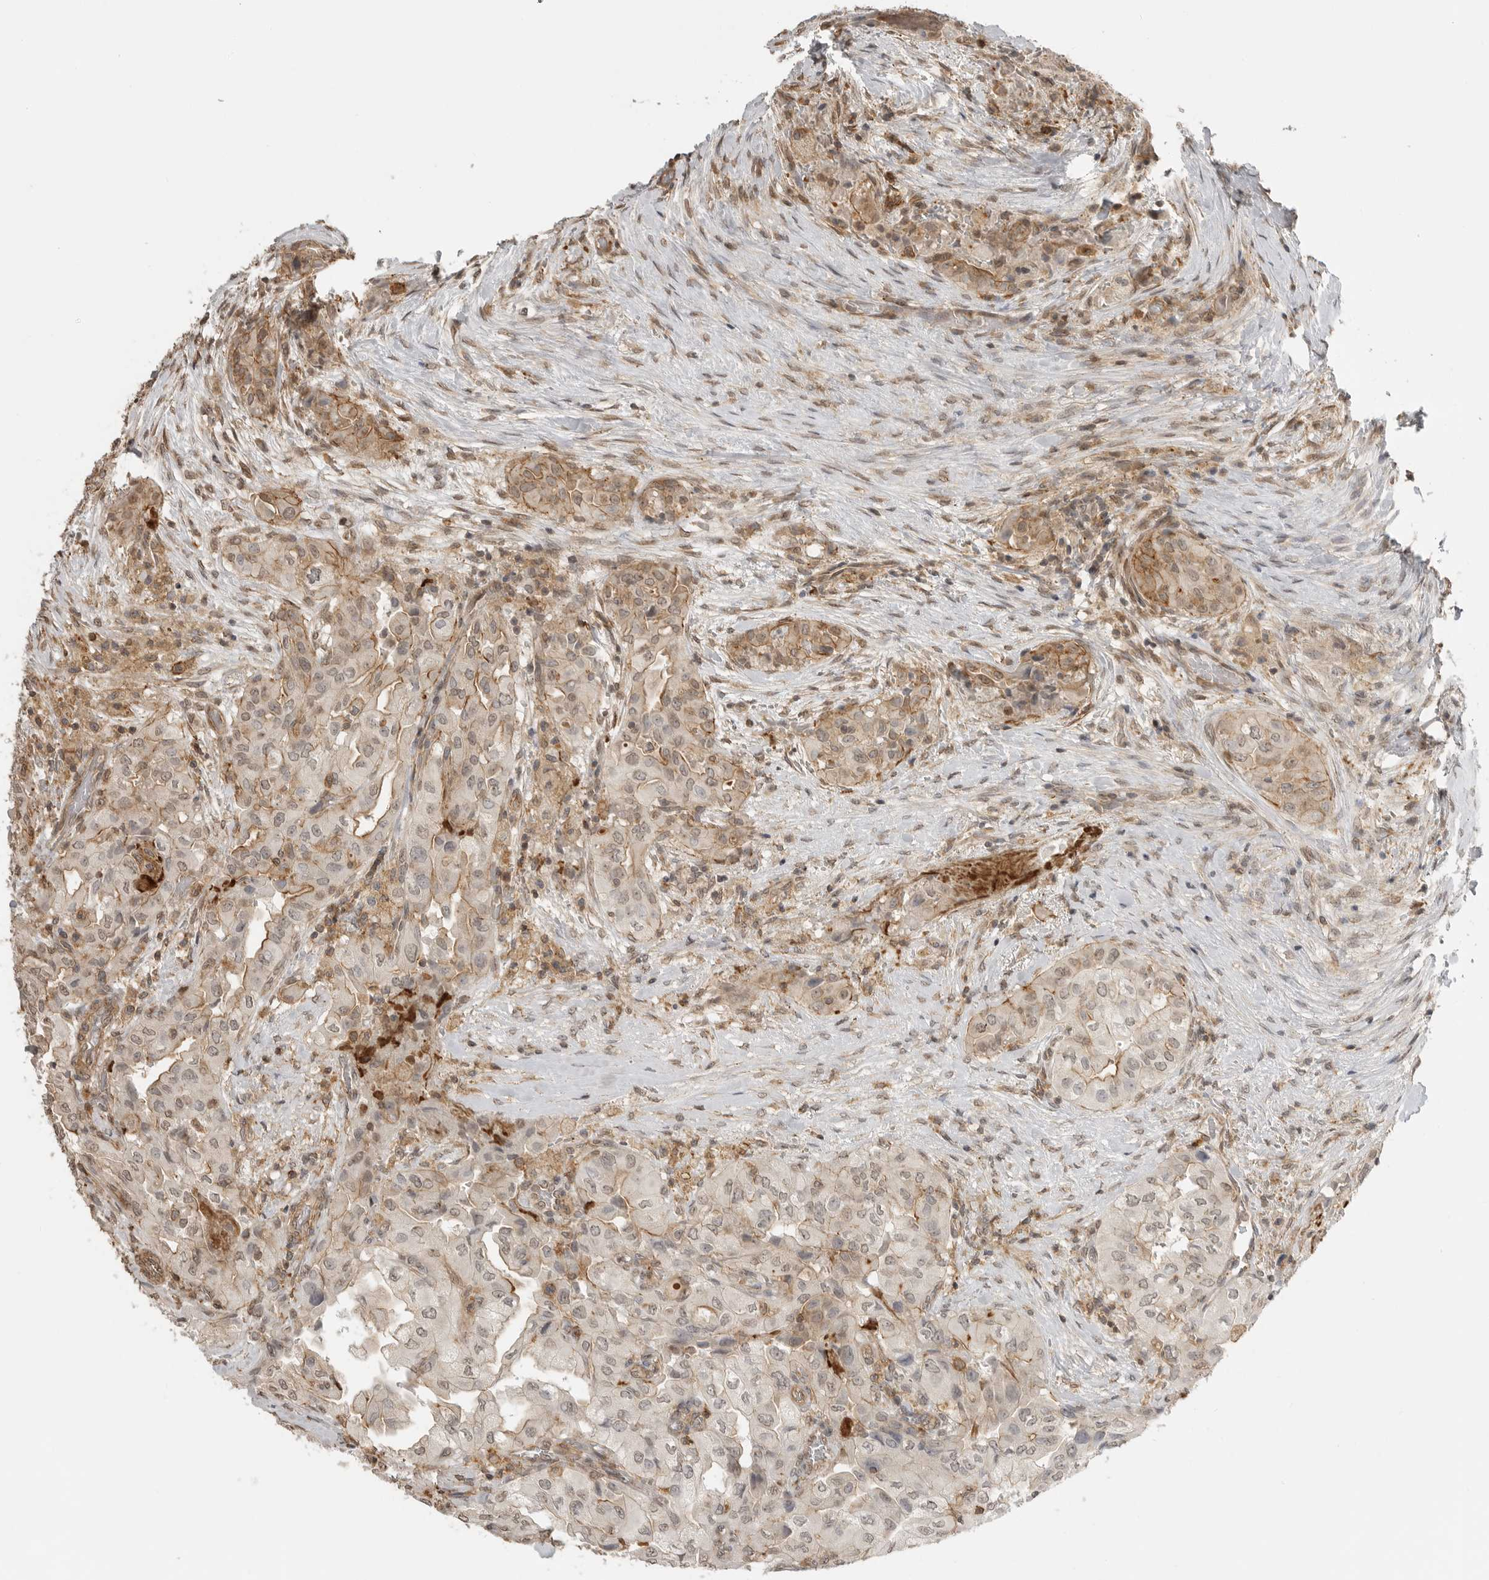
{"staining": {"intensity": "weak", "quantity": "25%-75%", "location": "cytoplasmic/membranous"}, "tissue": "thyroid cancer", "cell_type": "Tumor cells", "image_type": "cancer", "snomed": [{"axis": "morphology", "description": "Papillary adenocarcinoma, NOS"}, {"axis": "topography", "description": "Thyroid gland"}], "caption": "Immunohistochemistry (IHC) image of human papillary adenocarcinoma (thyroid) stained for a protein (brown), which displays low levels of weak cytoplasmic/membranous staining in about 25%-75% of tumor cells.", "gene": "GPC2", "patient": {"sex": "female", "age": 59}}